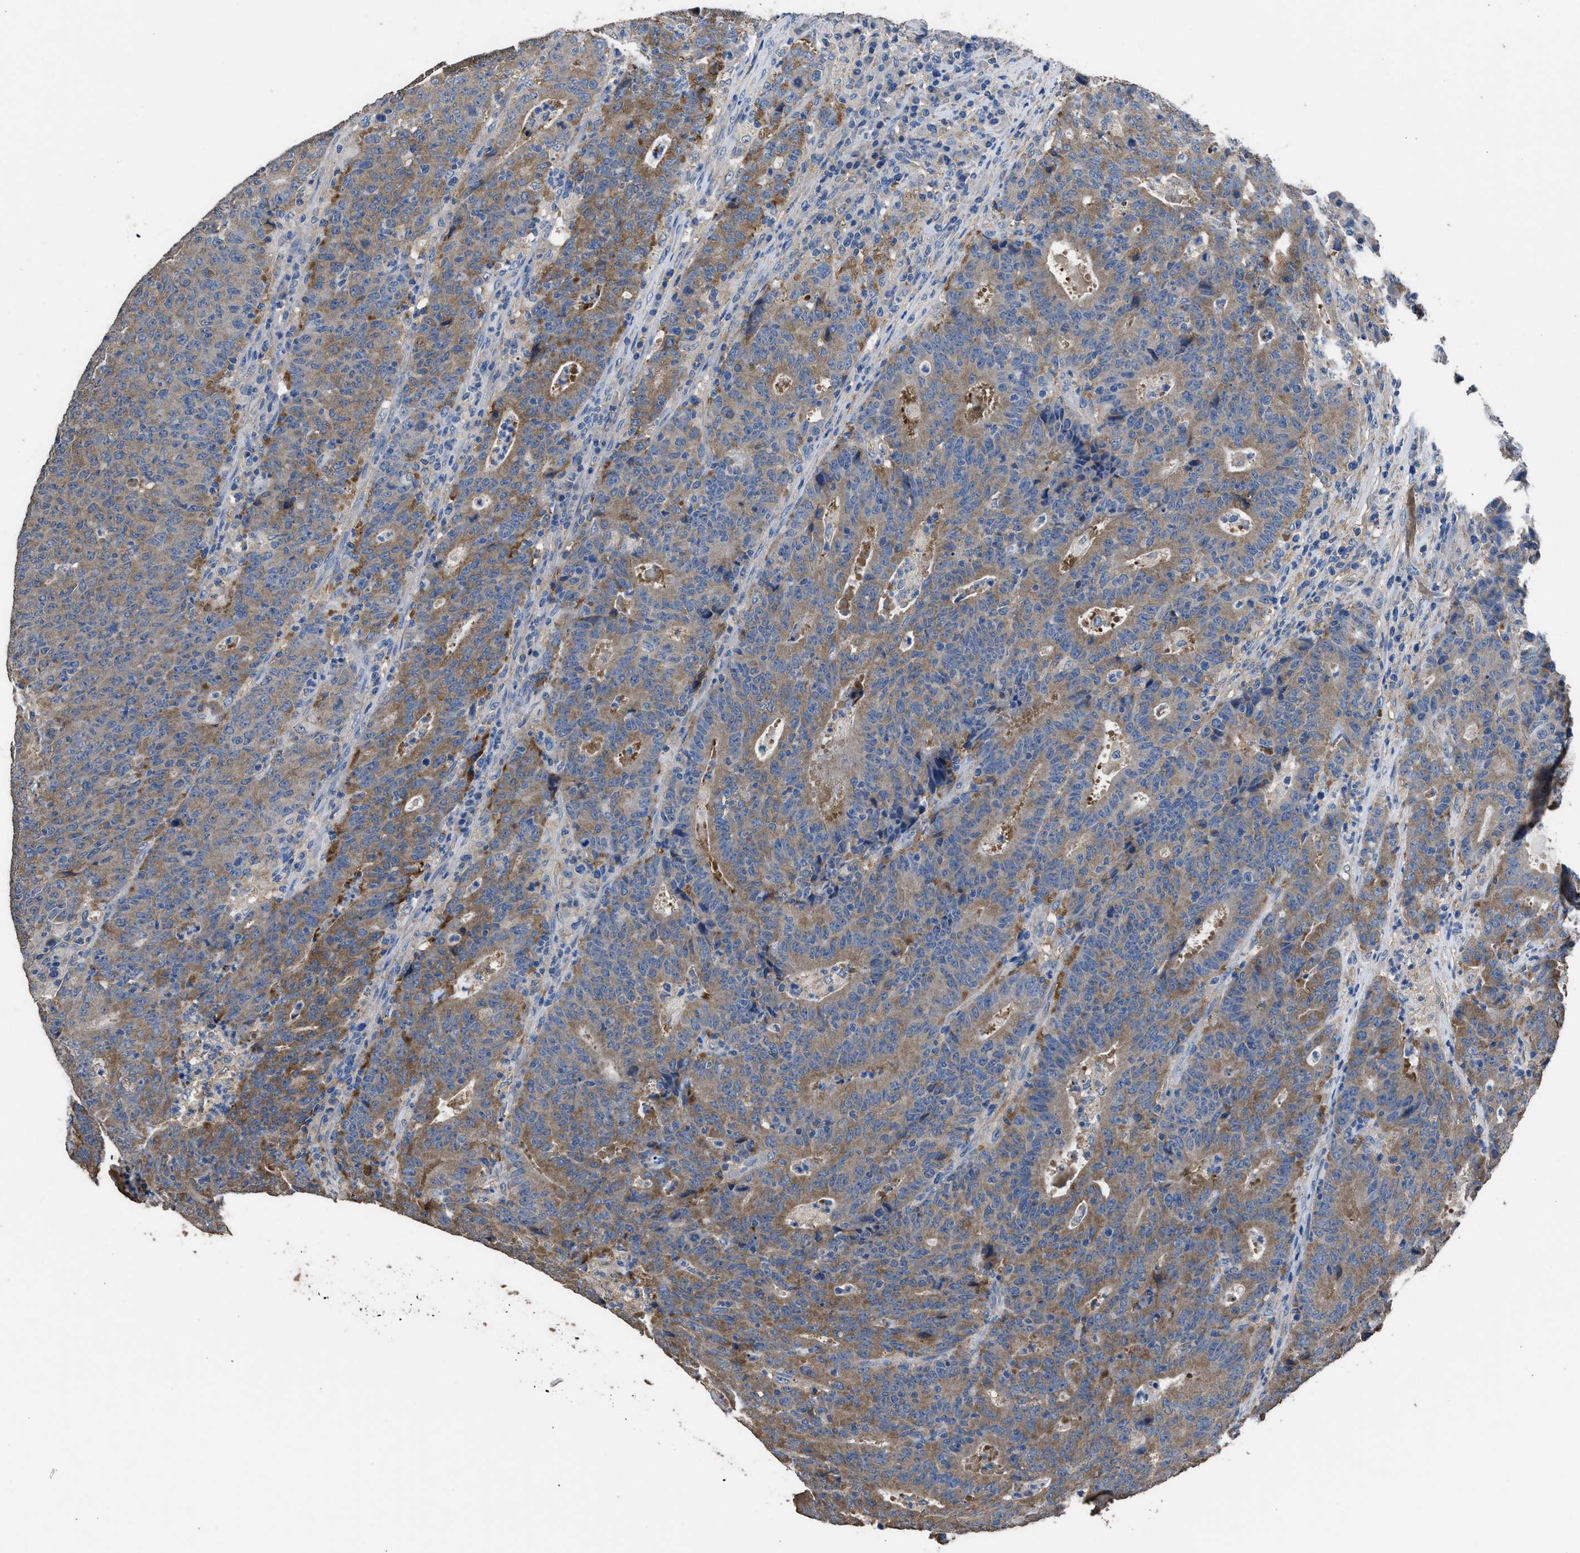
{"staining": {"intensity": "moderate", "quantity": ">75%", "location": "cytoplasmic/membranous"}, "tissue": "colorectal cancer", "cell_type": "Tumor cells", "image_type": "cancer", "snomed": [{"axis": "morphology", "description": "Adenocarcinoma, NOS"}, {"axis": "topography", "description": "Colon"}], "caption": "Approximately >75% of tumor cells in colorectal cancer (adenocarcinoma) display moderate cytoplasmic/membranous protein expression as visualized by brown immunohistochemical staining.", "gene": "ITSN1", "patient": {"sex": "female", "age": 75}}